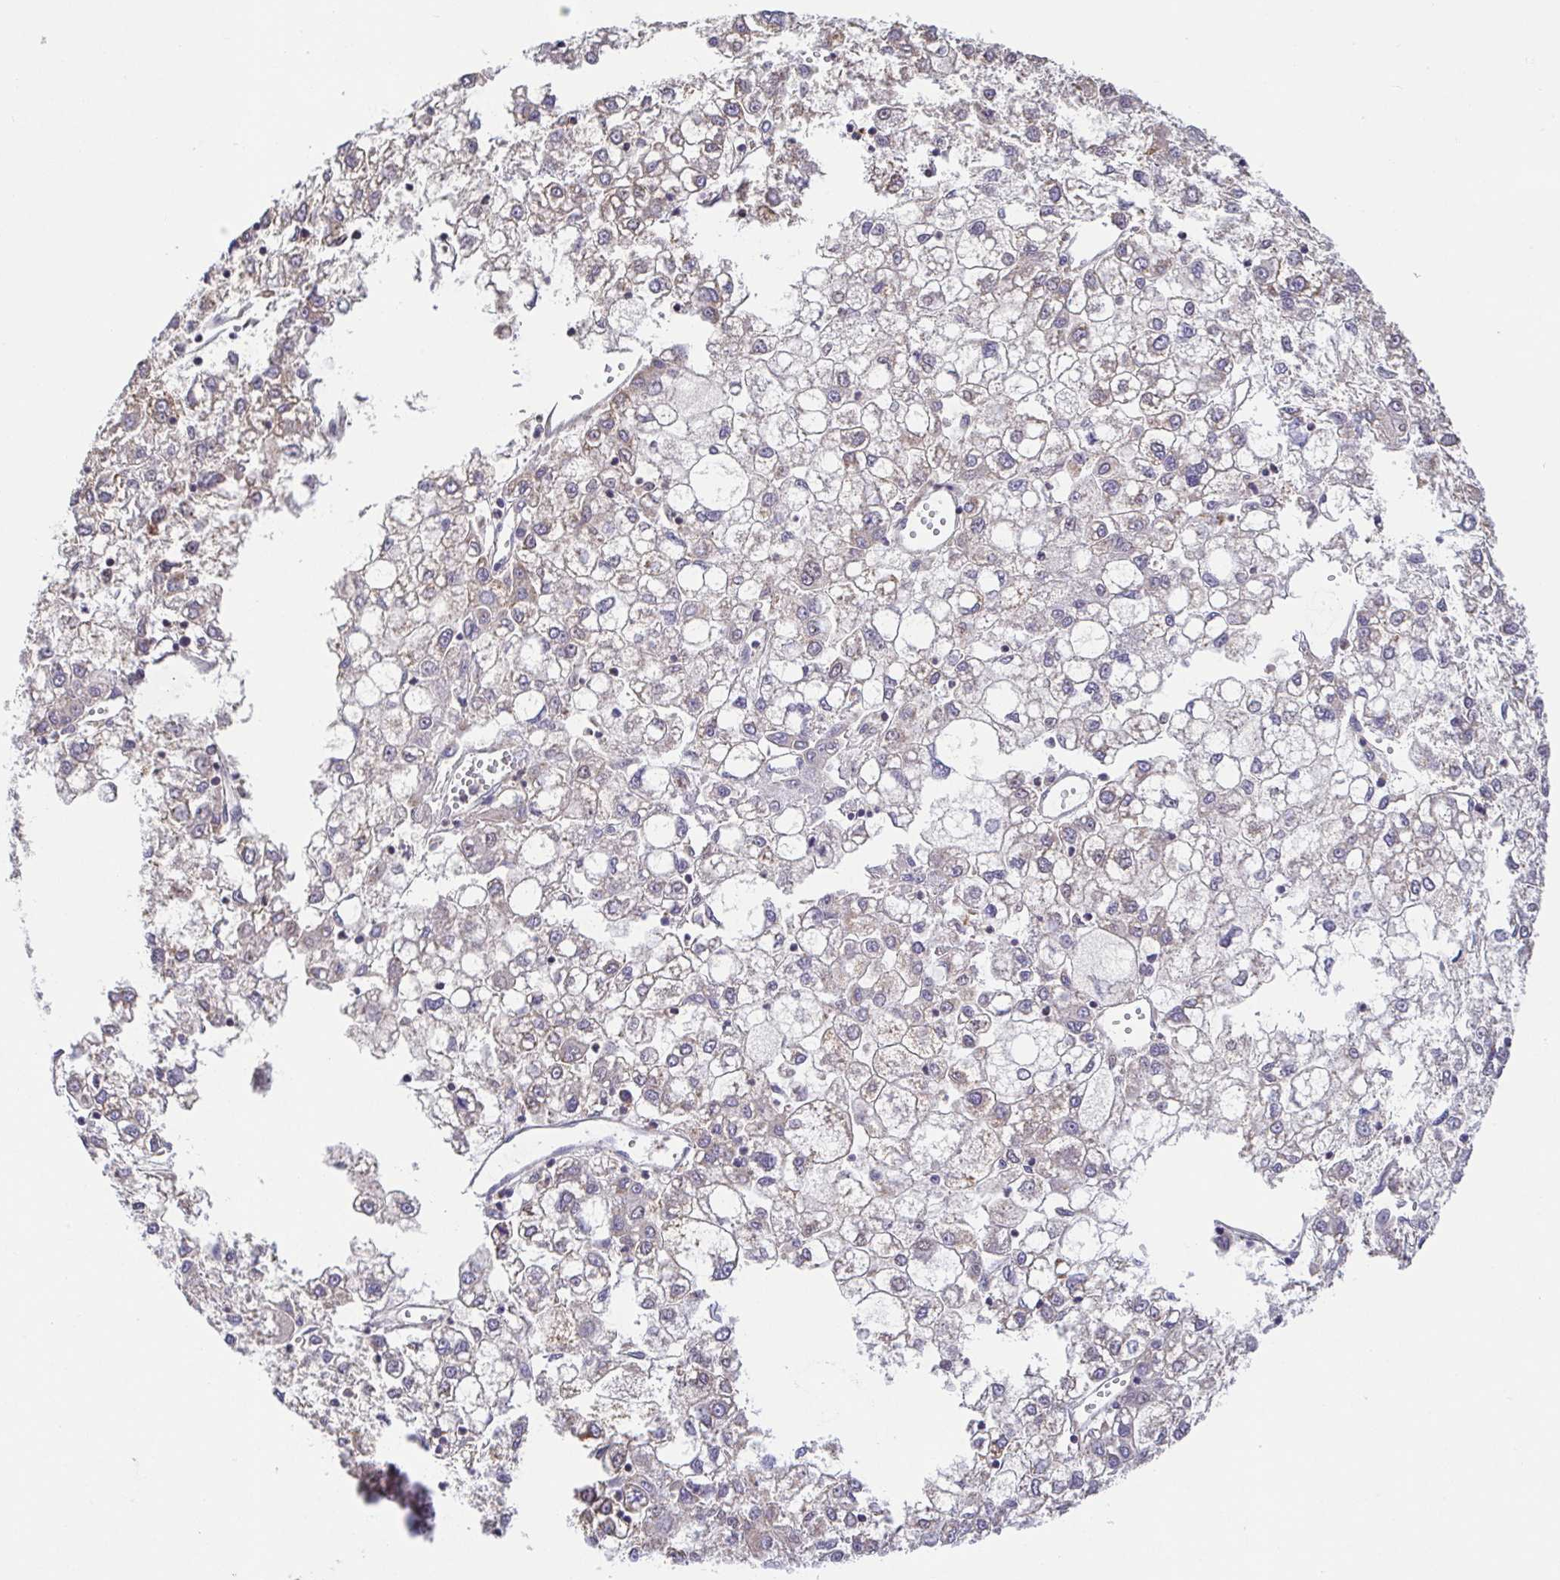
{"staining": {"intensity": "negative", "quantity": "none", "location": "none"}, "tissue": "liver cancer", "cell_type": "Tumor cells", "image_type": "cancer", "snomed": [{"axis": "morphology", "description": "Carcinoma, Hepatocellular, NOS"}, {"axis": "topography", "description": "Liver"}], "caption": "Liver hepatocellular carcinoma stained for a protein using immunohistochemistry reveals no expression tumor cells.", "gene": "PREPL", "patient": {"sex": "male", "age": 40}}